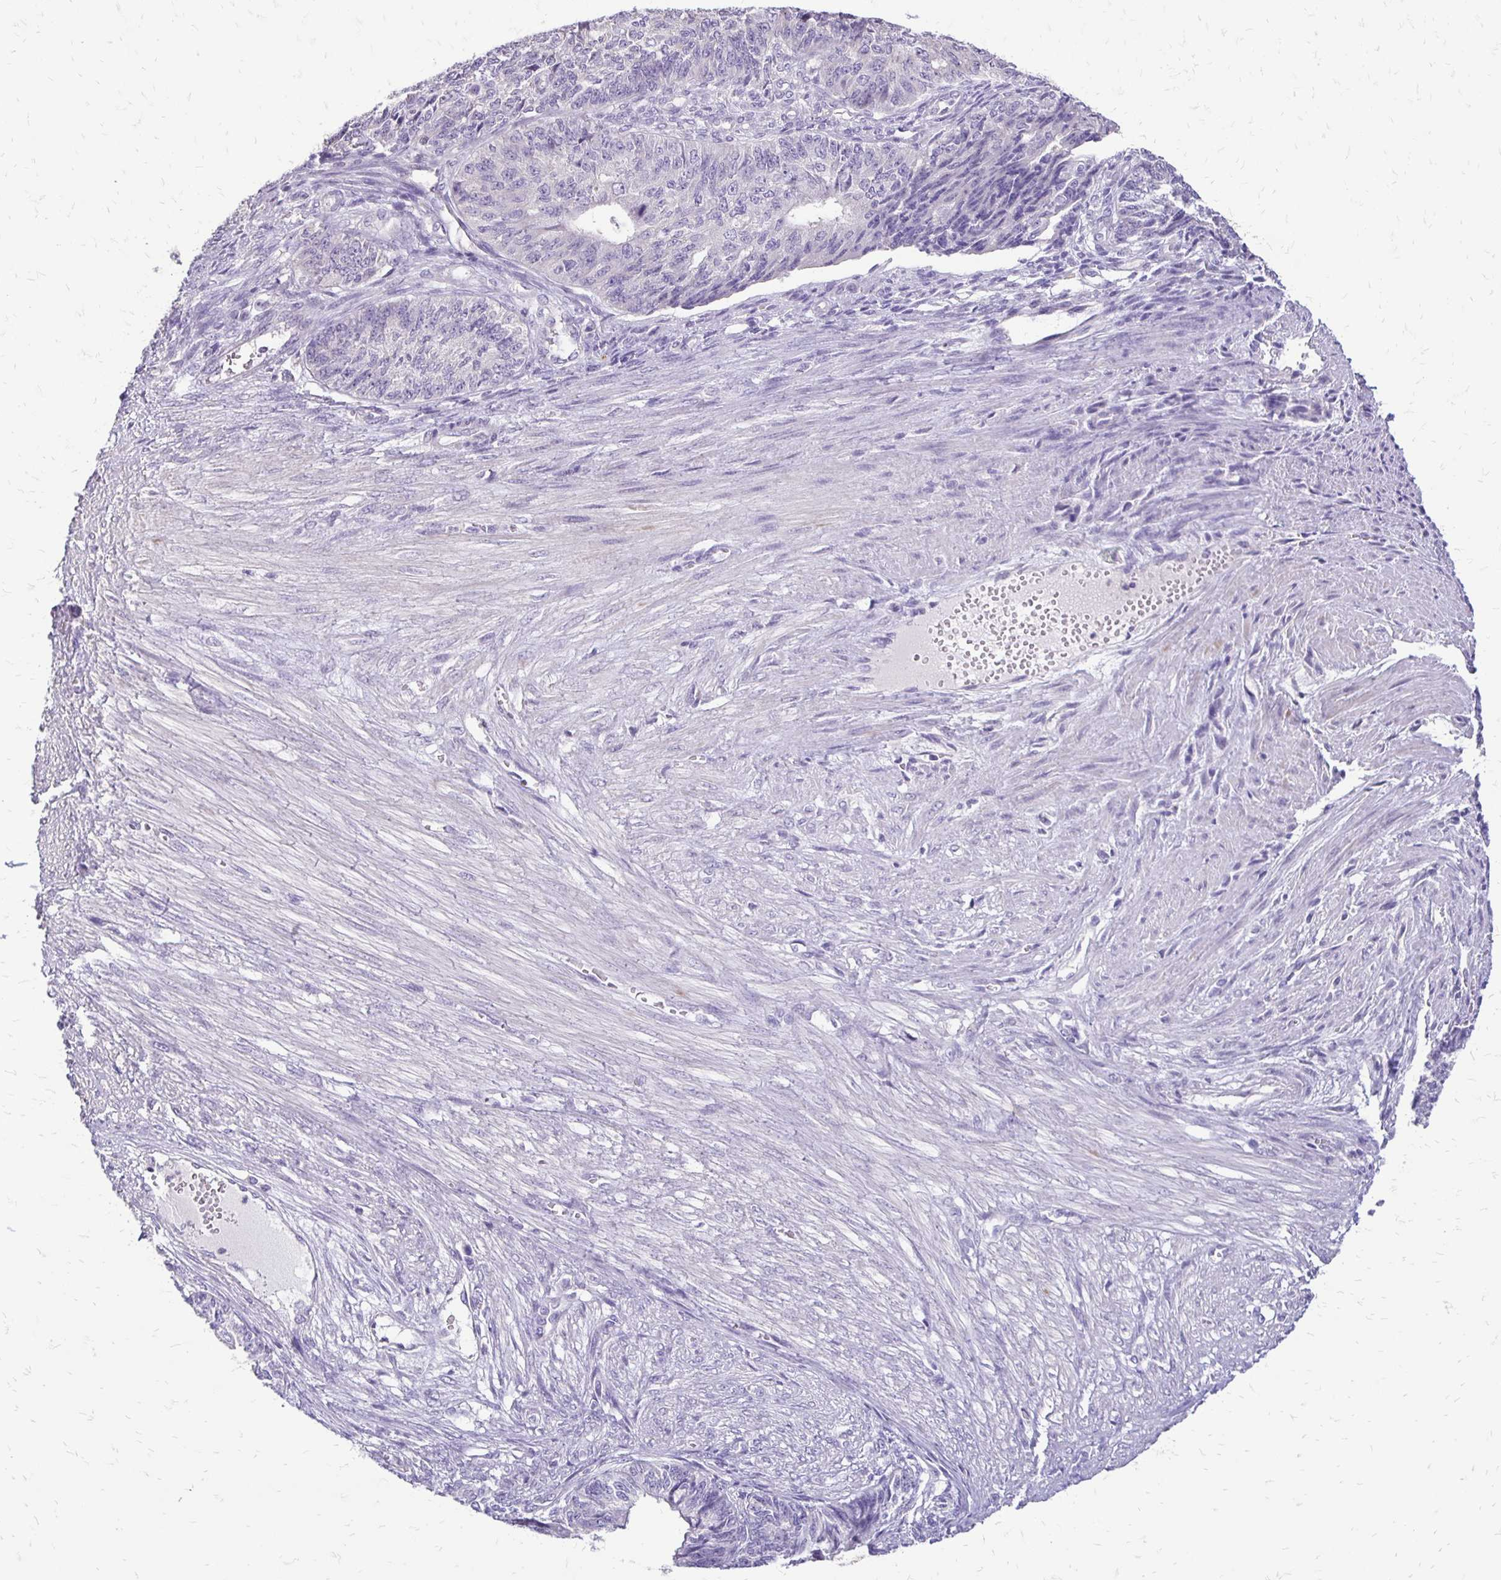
{"staining": {"intensity": "negative", "quantity": "none", "location": "none"}, "tissue": "endometrial cancer", "cell_type": "Tumor cells", "image_type": "cancer", "snomed": [{"axis": "morphology", "description": "Adenocarcinoma, NOS"}, {"axis": "topography", "description": "Endometrium"}], "caption": "An image of human endometrial cancer (adenocarcinoma) is negative for staining in tumor cells.", "gene": "ALPG", "patient": {"sex": "female", "age": 32}}